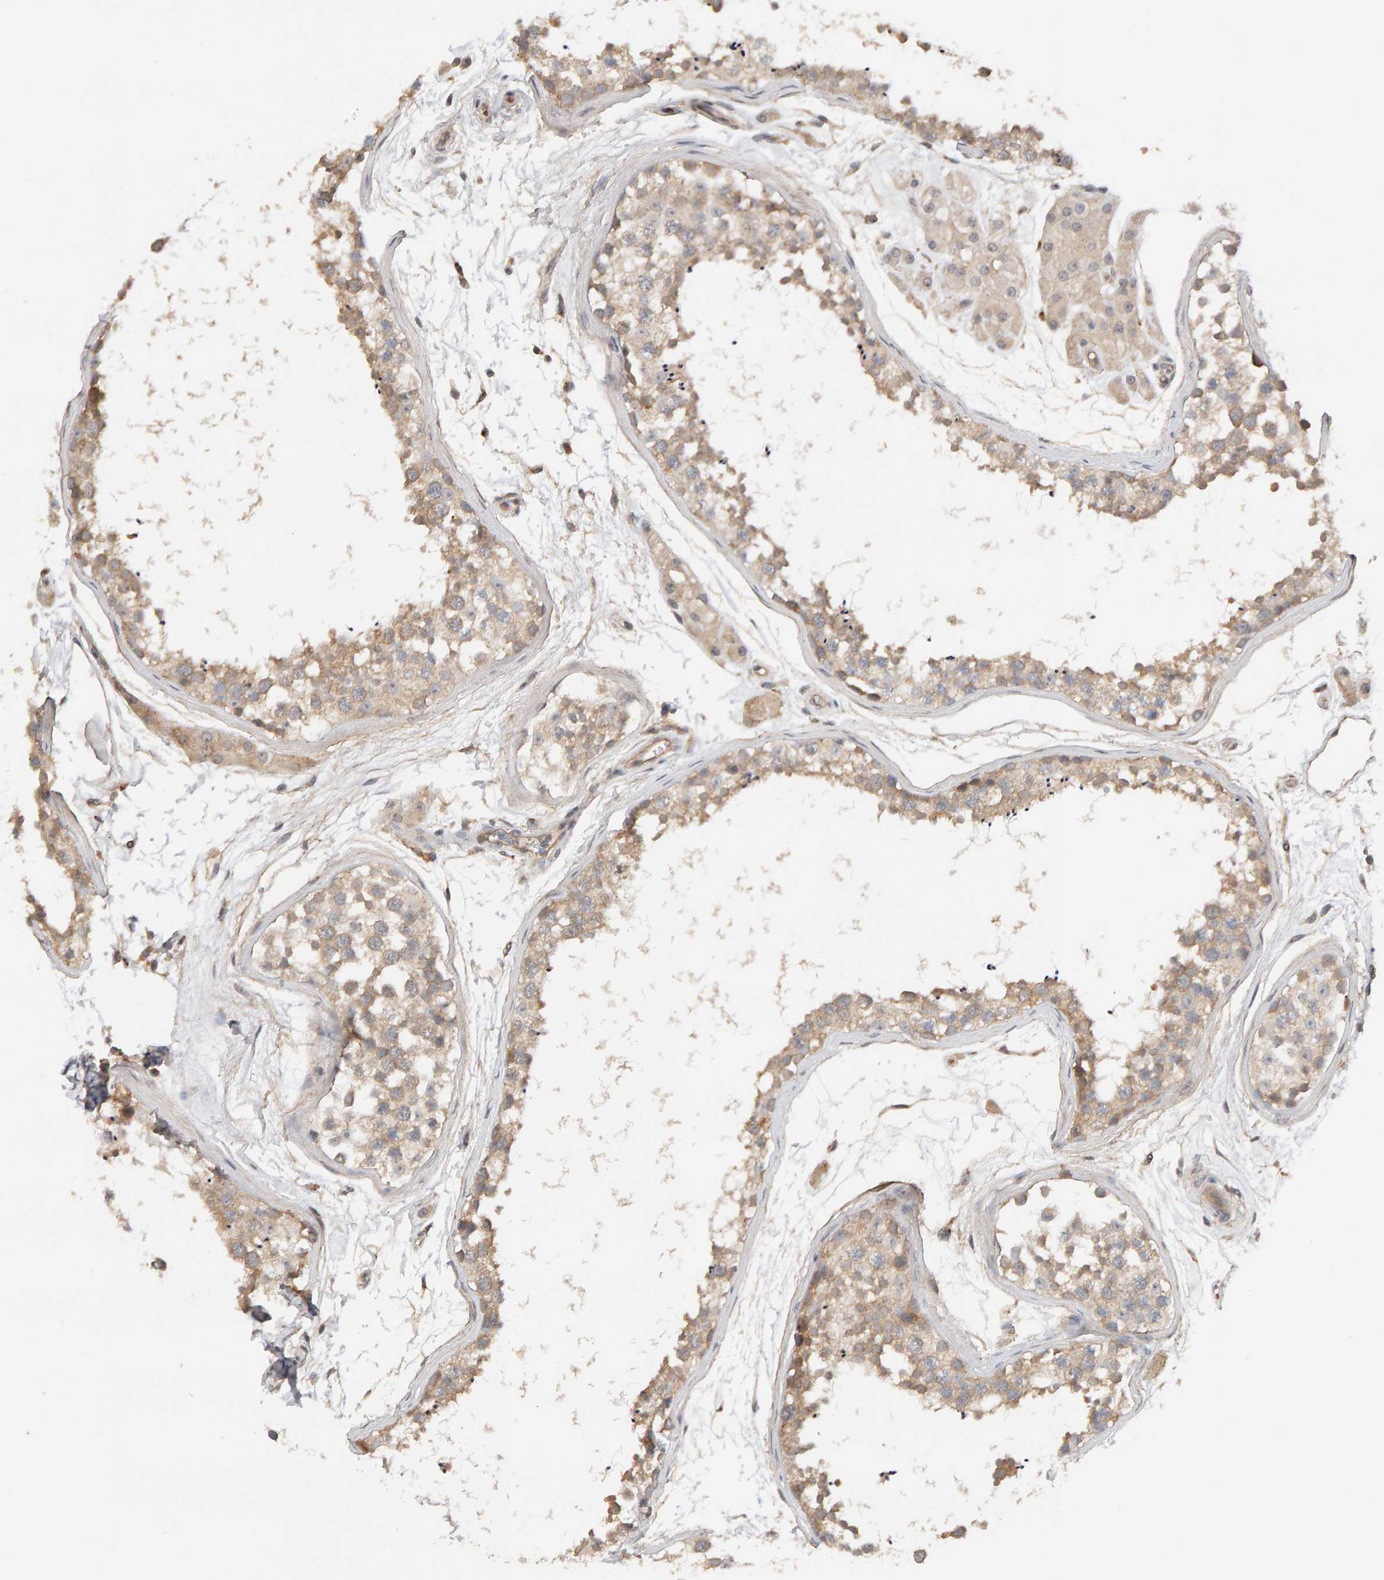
{"staining": {"intensity": "moderate", "quantity": "25%-75%", "location": "cytoplasmic/membranous"}, "tissue": "testis", "cell_type": "Cells in seminiferous ducts", "image_type": "normal", "snomed": [{"axis": "morphology", "description": "Normal tissue, NOS"}, {"axis": "topography", "description": "Testis"}], "caption": "Immunohistochemistry (IHC) histopathology image of normal testis: human testis stained using immunohistochemistry shows medium levels of moderate protein expression localized specifically in the cytoplasmic/membranous of cells in seminiferous ducts, appearing as a cytoplasmic/membranous brown color.", "gene": "PPP1R16A", "patient": {"sex": "male", "age": 56}}